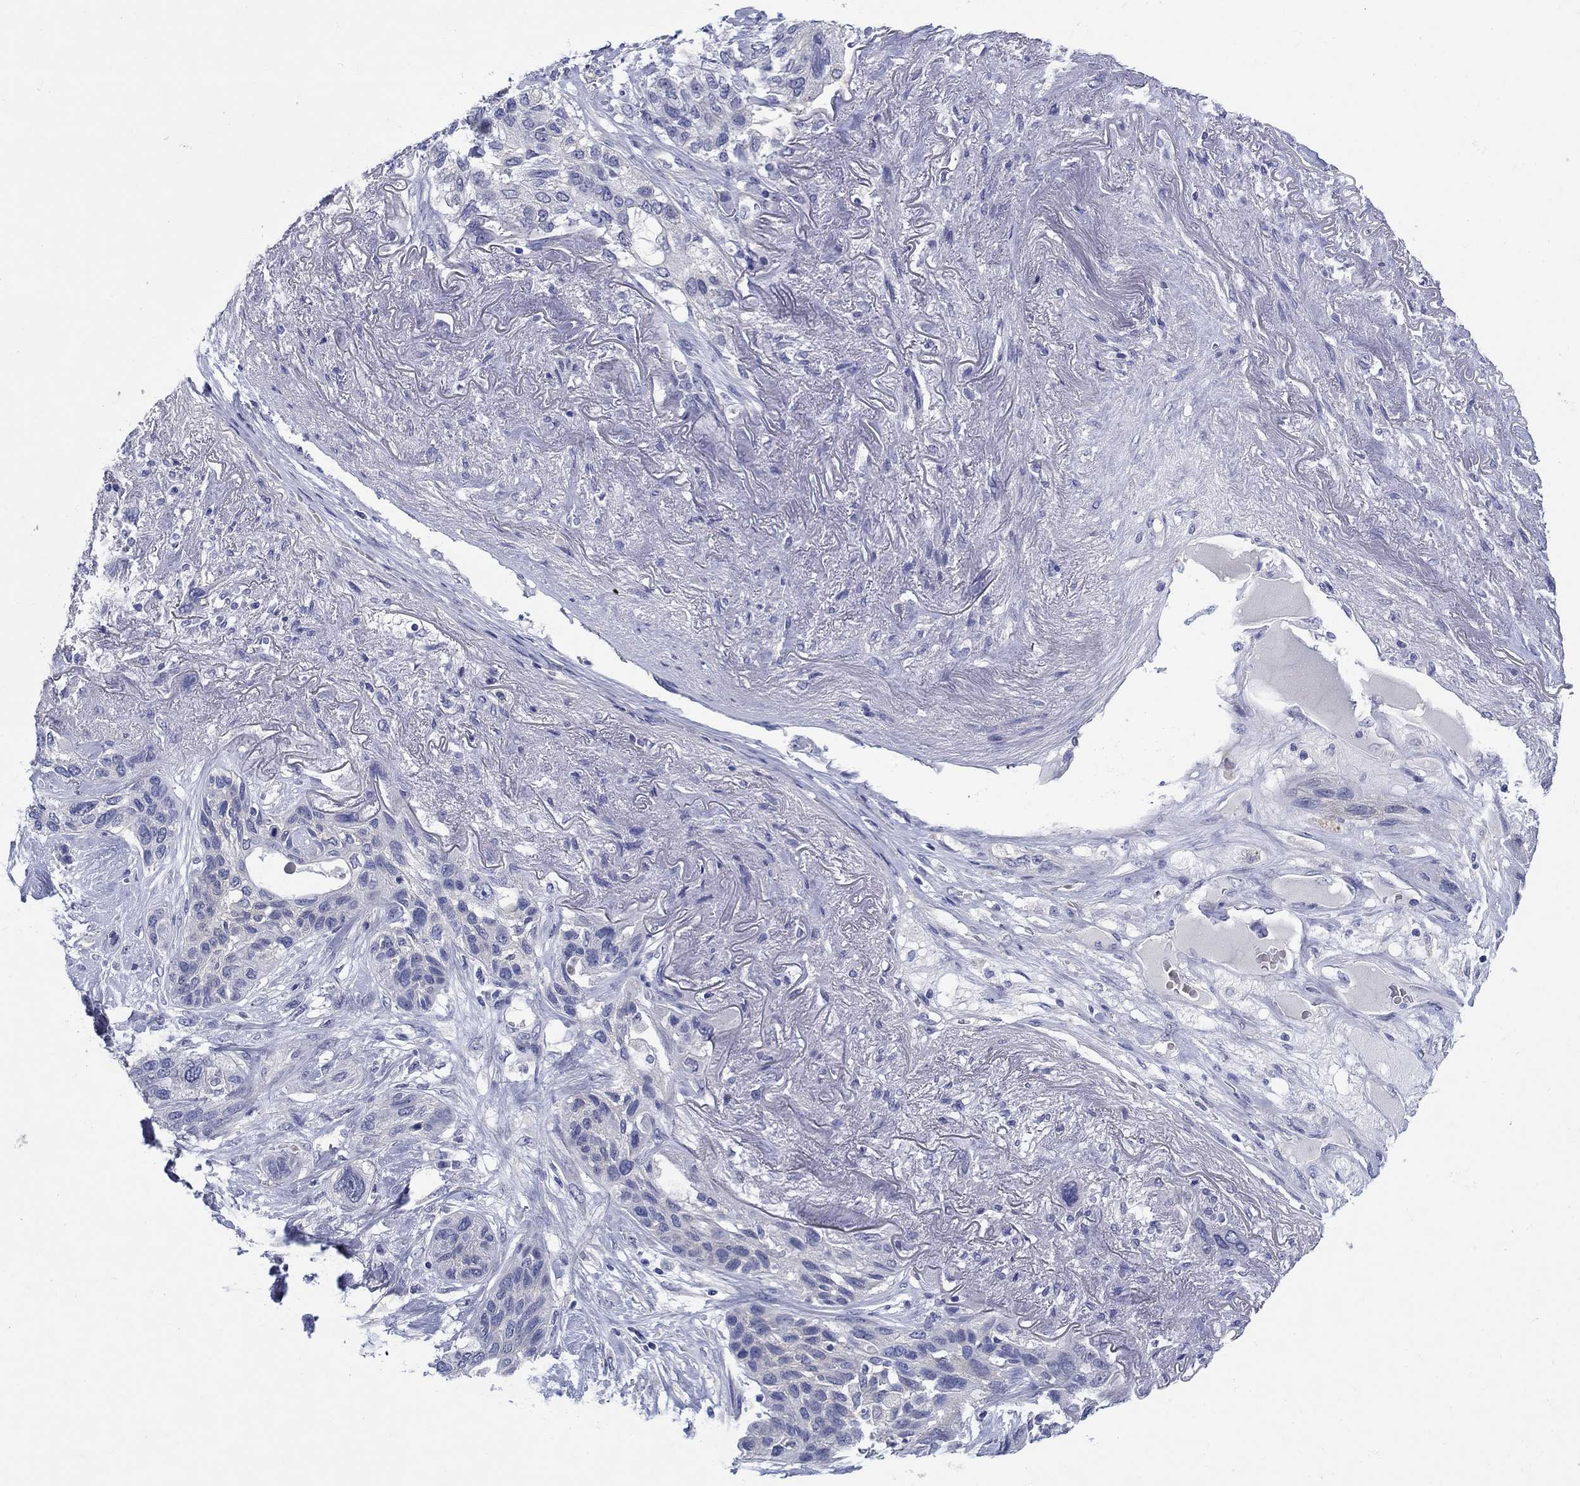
{"staining": {"intensity": "negative", "quantity": "none", "location": "none"}, "tissue": "lung cancer", "cell_type": "Tumor cells", "image_type": "cancer", "snomed": [{"axis": "morphology", "description": "Squamous cell carcinoma, NOS"}, {"axis": "topography", "description": "Lung"}], "caption": "High power microscopy photomicrograph of an immunohistochemistry (IHC) image of squamous cell carcinoma (lung), revealing no significant staining in tumor cells.", "gene": "HDC", "patient": {"sex": "female", "age": 70}}